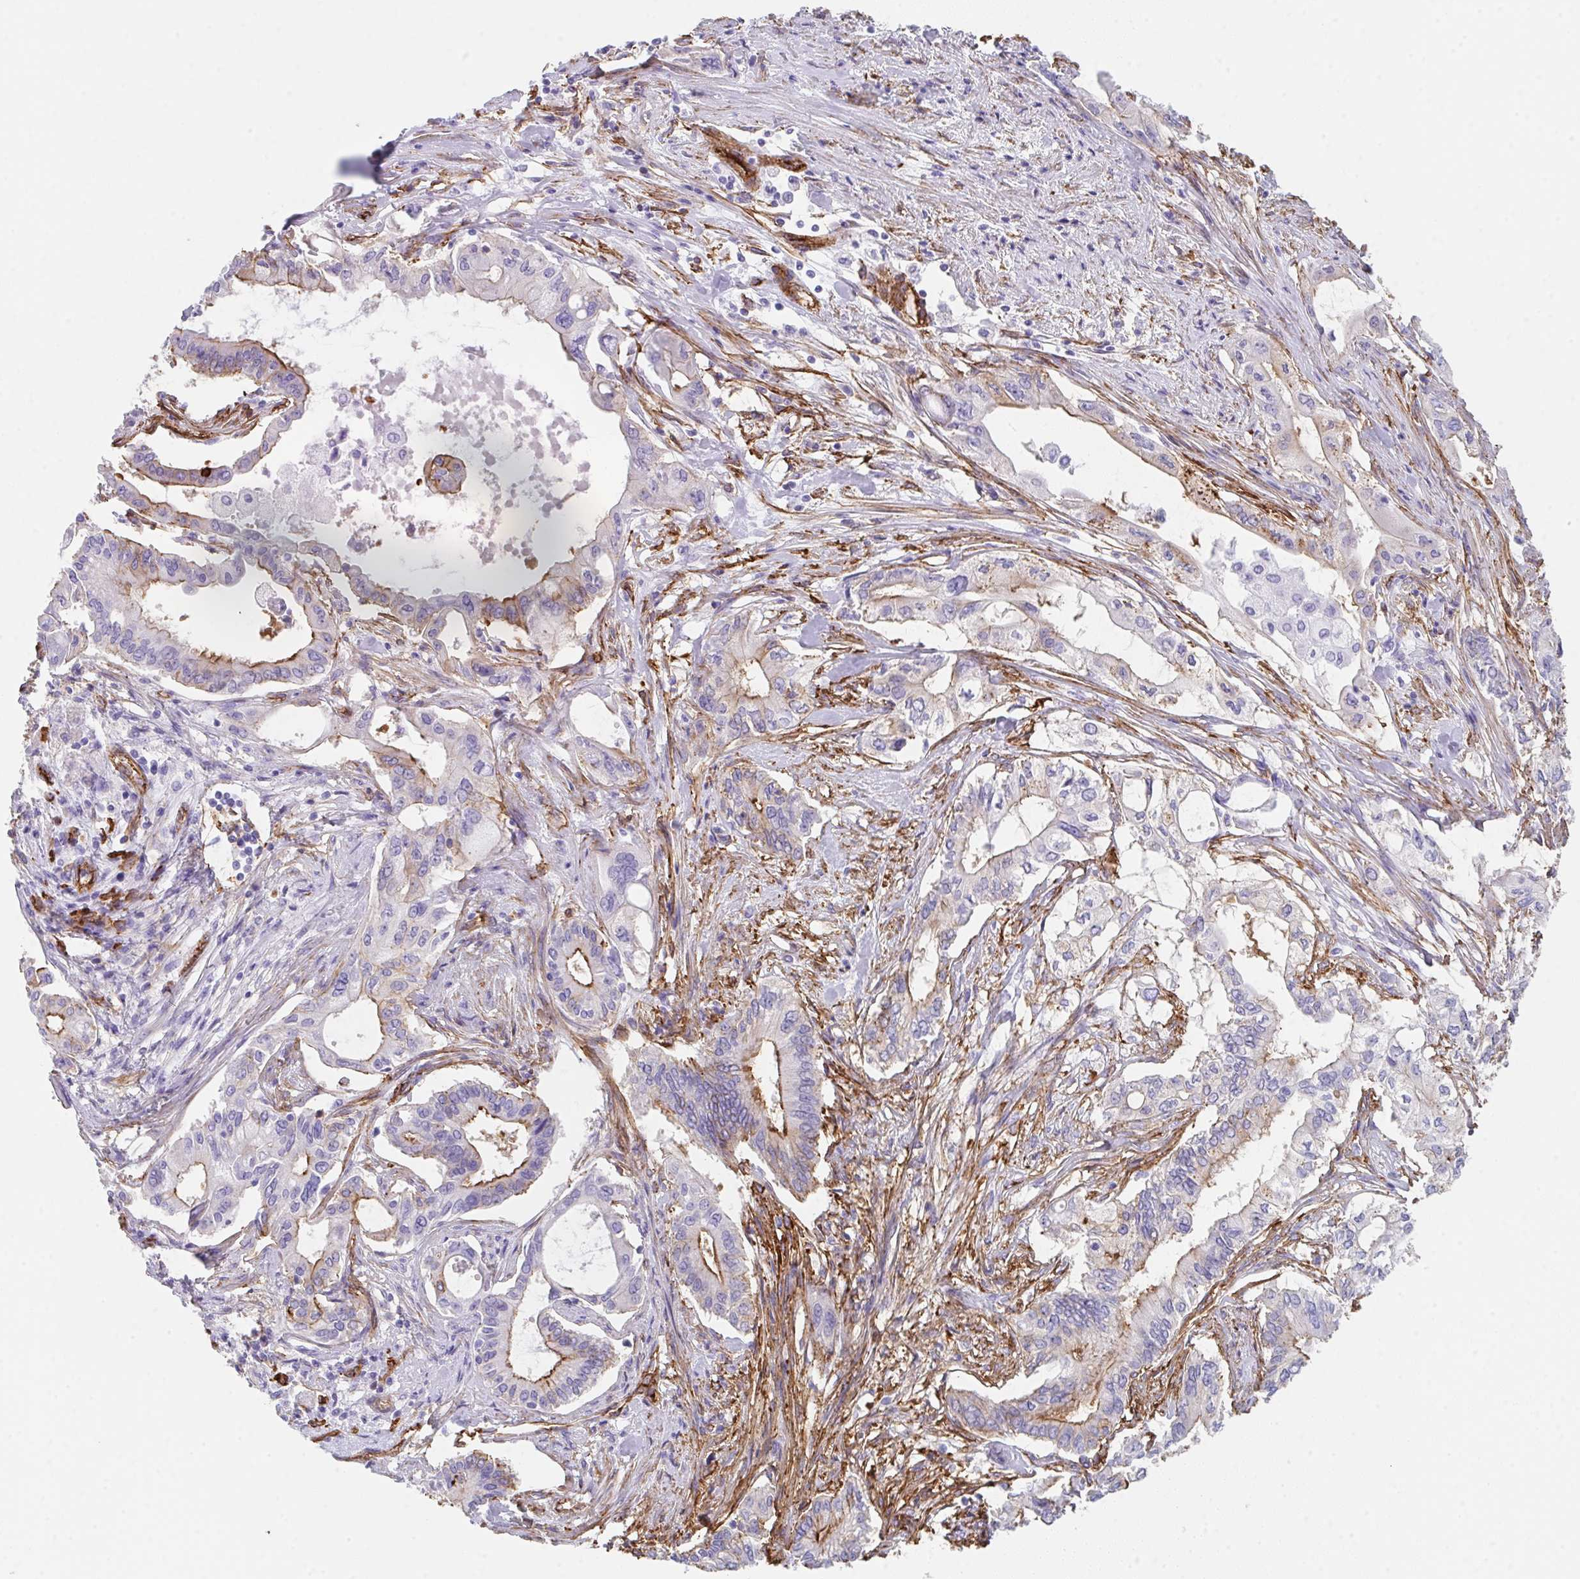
{"staining": {"intensity": "moderate", "quantity": "<25%", "location": "cytoplasmic/membranous"}, "tissue": "pancreatic cancer", "cell_type": "Tumor cells", "image_type": "cancer", "snomed": [{"axis": "morphology", "description": "Adenocarcinoma, NOS"}, {"axis": "topography", "description": "Pancreas"}], "caption": "Immunohistochemistry of pancreatic adenocarcinoma reveals low levels of moderate cytoplasmic/membranous staining in approximately <25% of tumor cells. The staining was performed using DAB (3,3'-diaminobenzidine), with brown indicating positive protein expression. Nuclei are stained blue with hematoxylin.", "gene": "DBN1", "patient": {"sex": "female", "age": 68}}